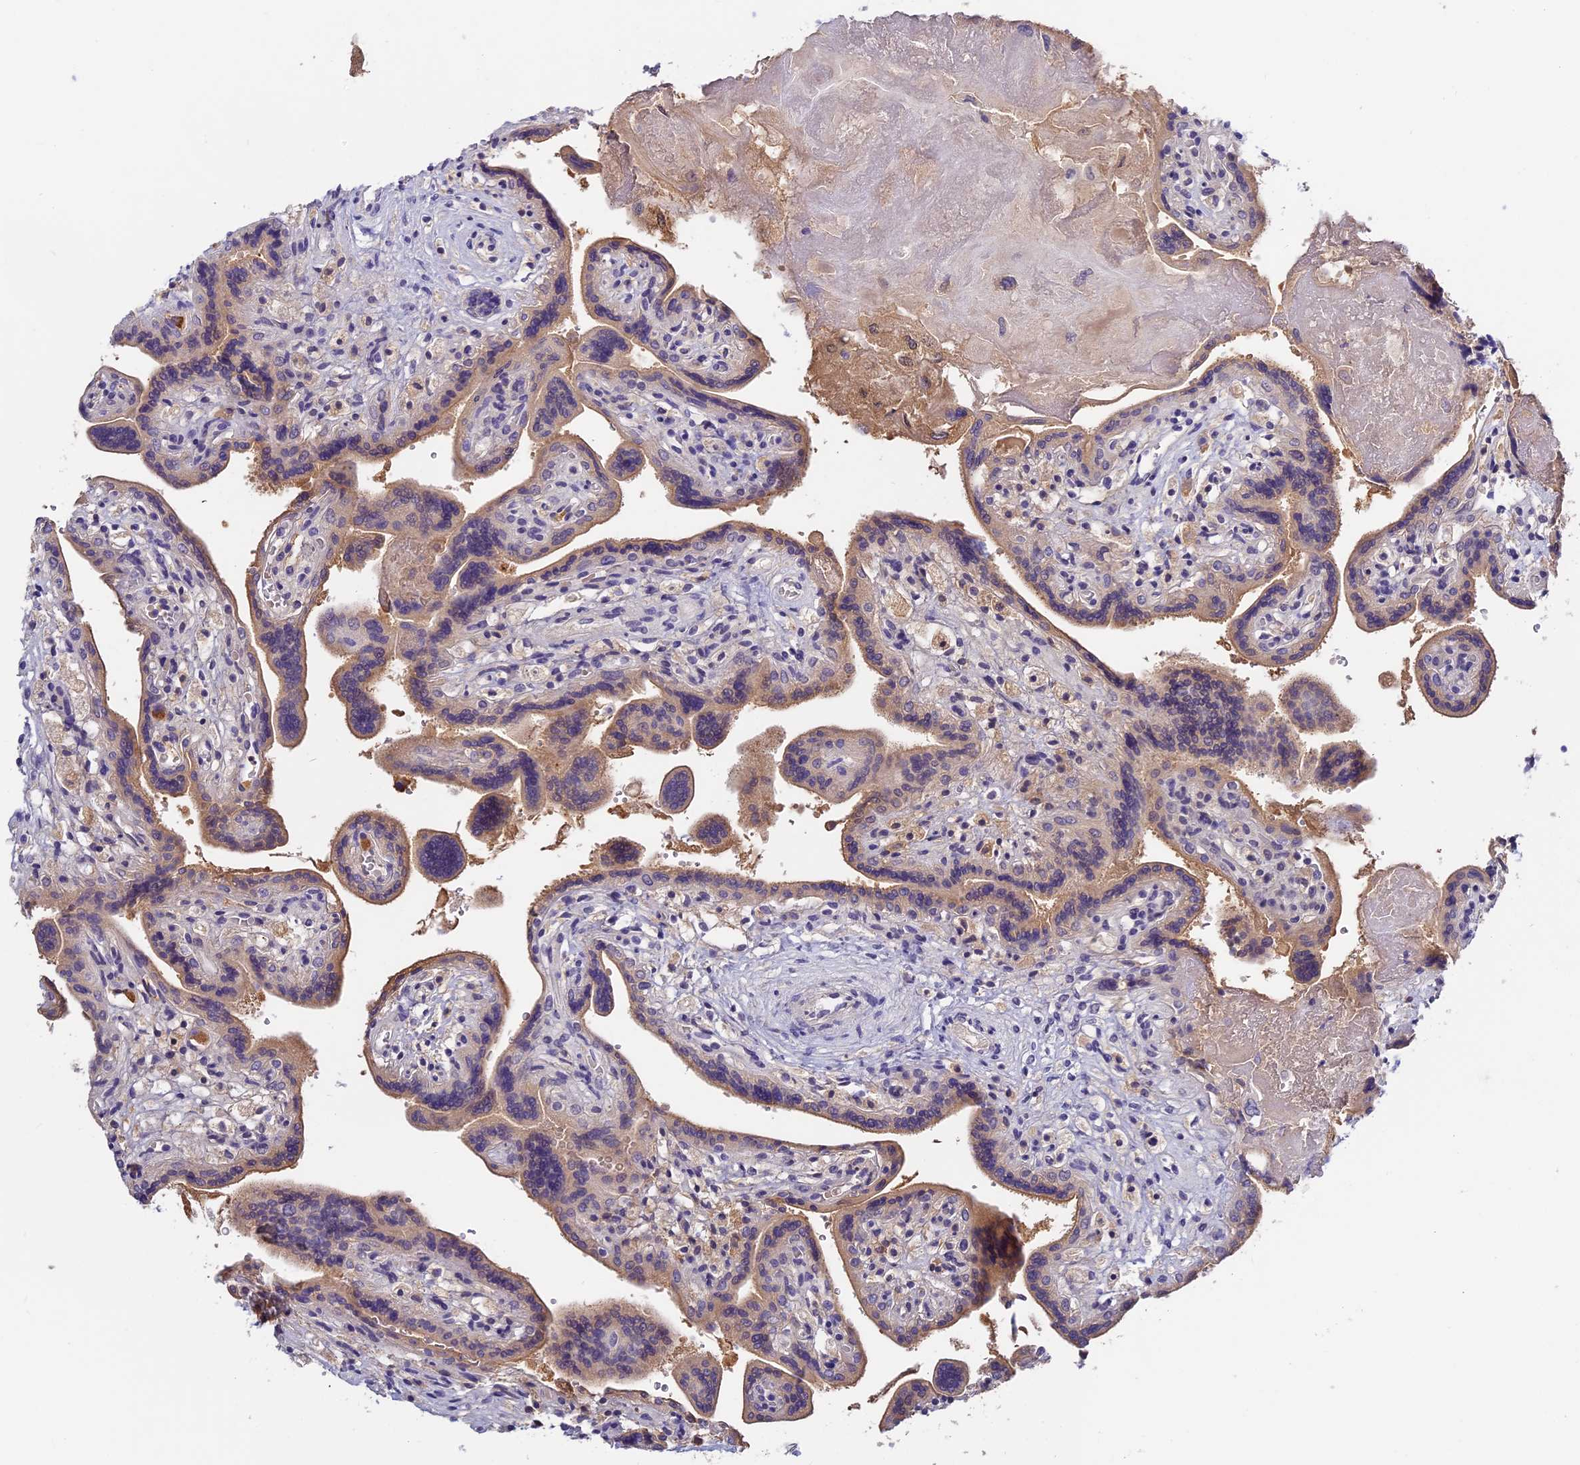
{"staining": {"intensity": "moderate", "quantity": "25%-75%", "location": "cytoplasmic/membranous"}, "tissue": "placenta", "cell_type": "Trophoblastic cells", "image_type": "normal", "snomed": [{"axis": "morphology", "description": "Normal tissue, NOS"}, {"axis": "topography", "description": "Placenta"}], "caption": "A brown stain shows moderate cytoplasmic/membranous expression of a protein in trophoblastic cells of benign placenta. The staining was performed using DAB to visualize the protein expression in brown, while the nuclei were stained in blue with hematoxylin (Magnification: 20x).", "gene": "ADGRD1", "patient": {"sex": "female", "age": 37}}